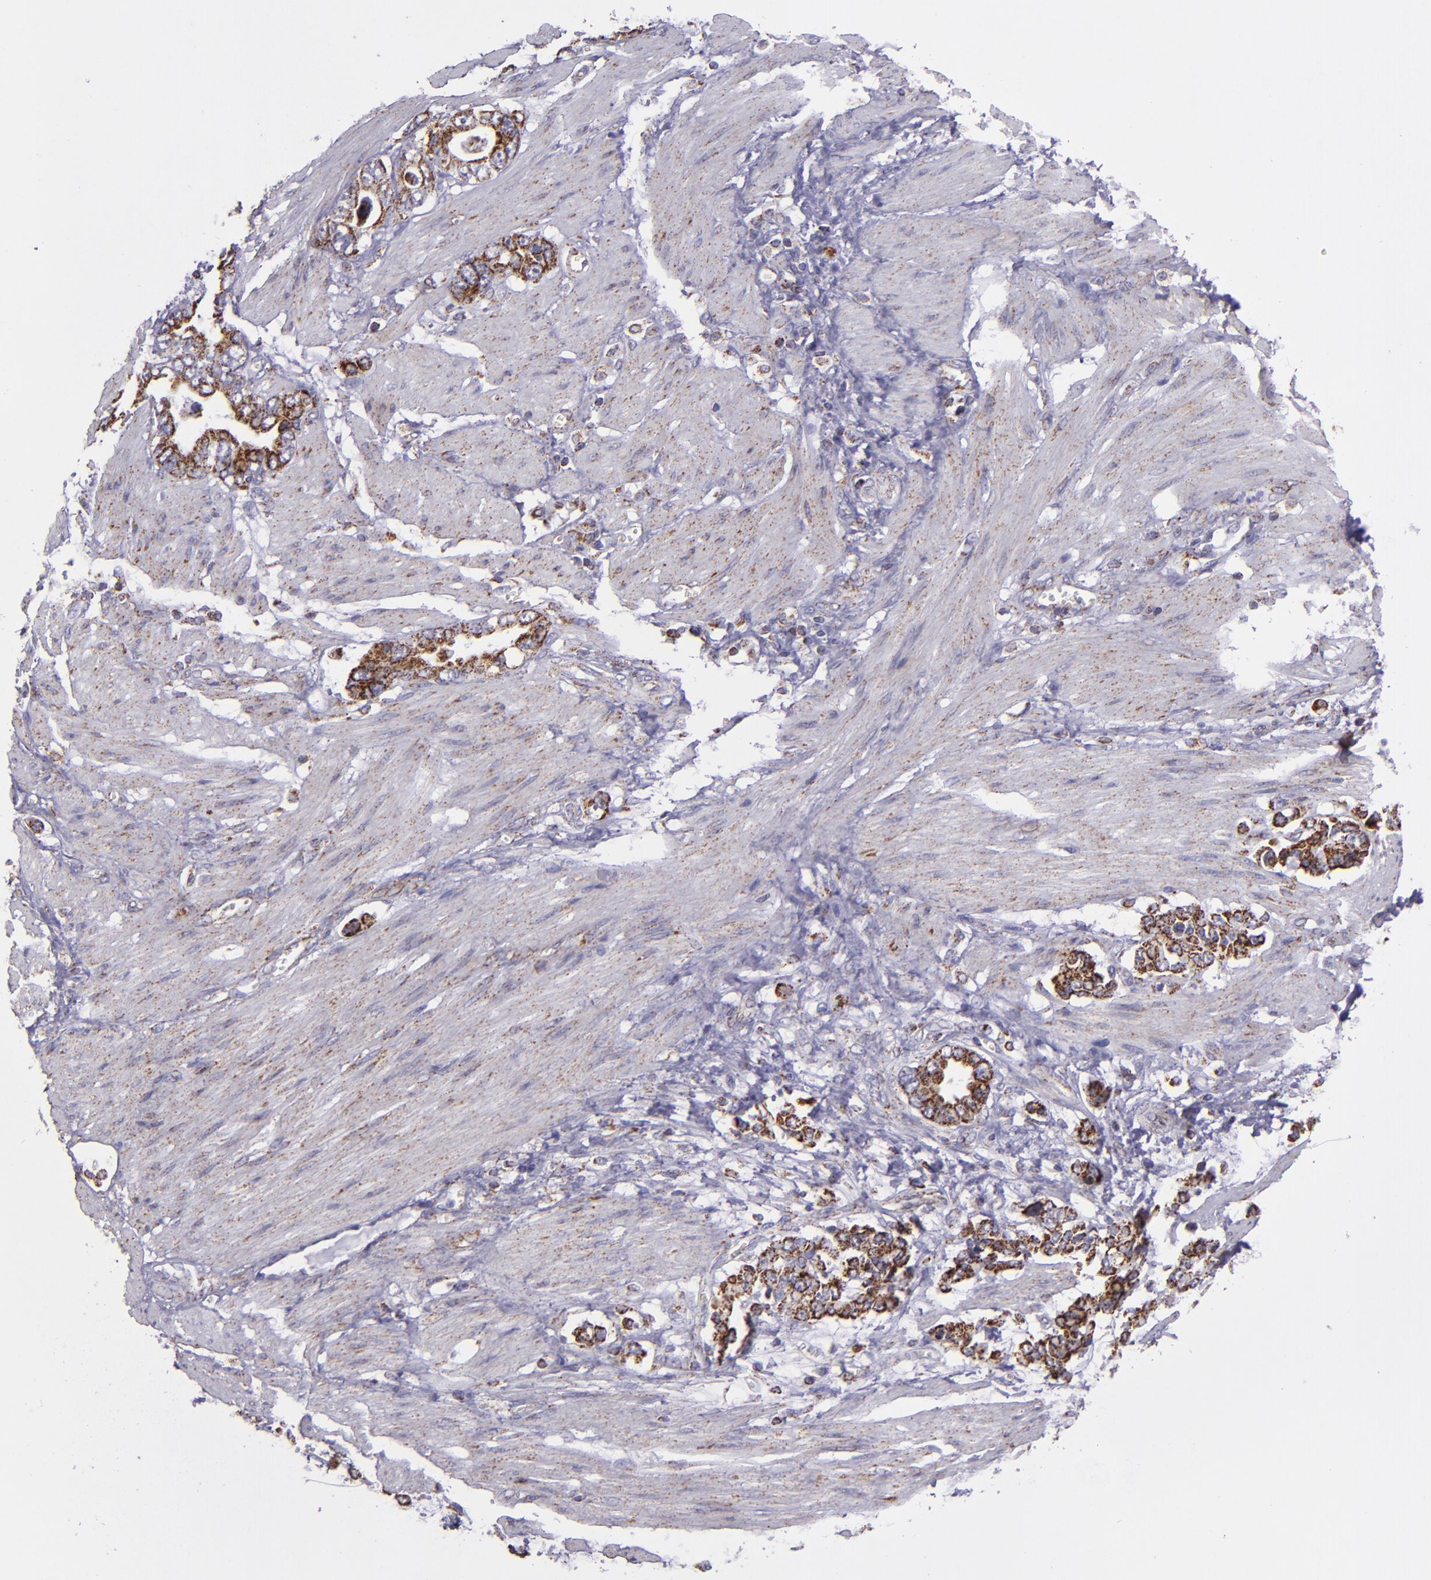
{"staining": {"intensity": "moderate", "quantity": ">75%", "location": "cytoplasmic/membranous"}, "tissue": "stomach cancer", "cell_type": "Tumor cells", "image_type": "cancer", "snomed": [{"axis": "morphology", "description": "Adenocarcinoma, NOS"}, {"axis": "topography", "description": "Stomach"}], "caption": "This image demonstrates stomach cancer stained with immunohistochemistry (IHC) to label a protein in brown. The cytoplasmic/membranous of tumor cells show moderate positivity for the protein. Nuclei are counter-stained blue.", "gene": "HSPD1", "patient": {"sex": "male", "age": 78}}